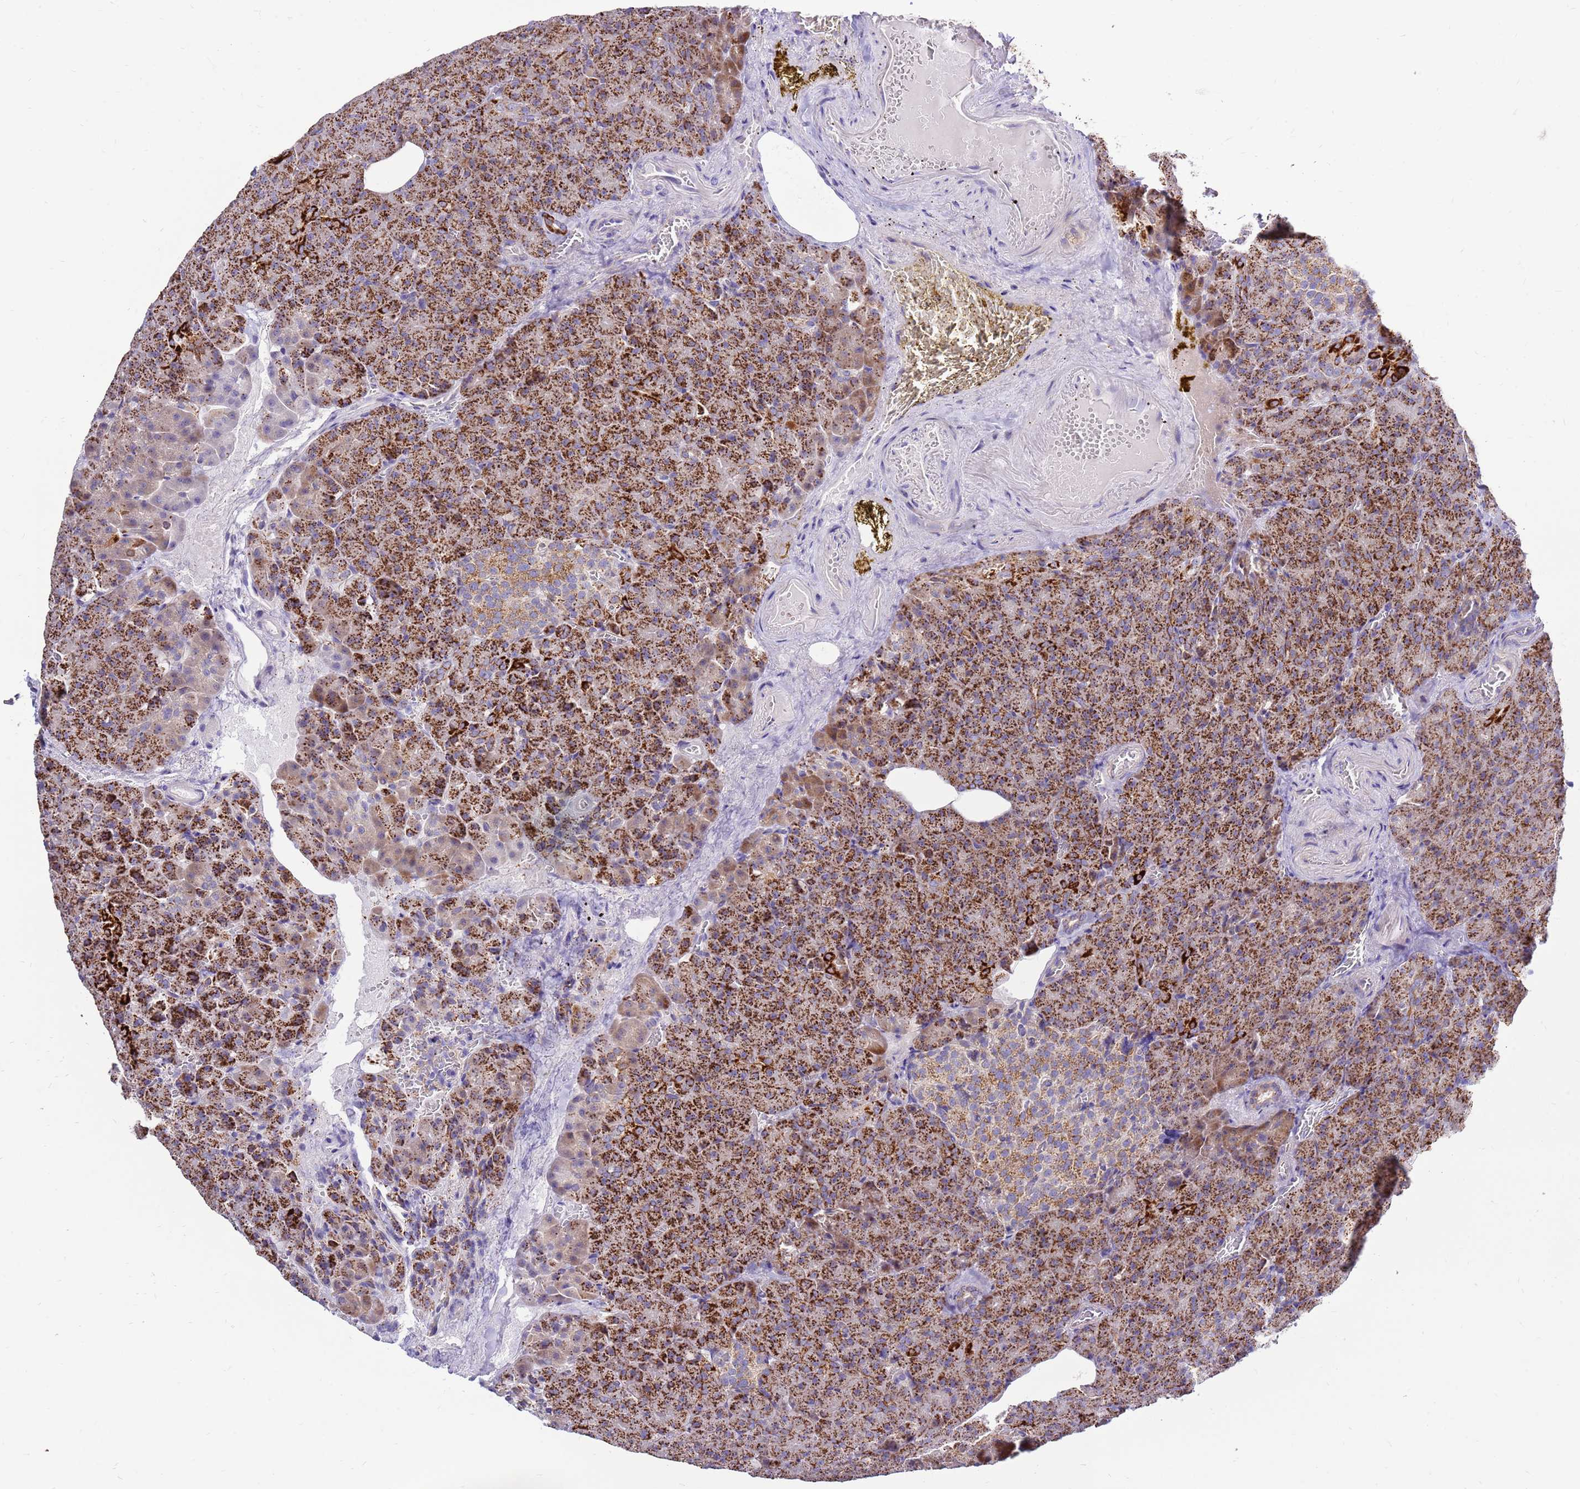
{"staining": {"intensity": "strong", "quantity": ">75%", "location": "cytoplasmic/membranous"}, "tissue": "pancreas", "cell_type": "Exocrine glandular cells", "image_type": "normal", "snomed": [{"axis": "morphology", "description": "Normal tissue, NOS"}, {"axis": "topography", "description": "Pancreas"}], "caption": "Approximately >75% of exocrine glandular cells in benign human pancreas demonstrate strong cytoplasmic/membranous protein expression as visualized by brown immunohistochemical staining.", "gene": "IGF1R", "patient": {"sex": "female", "age": 74}}